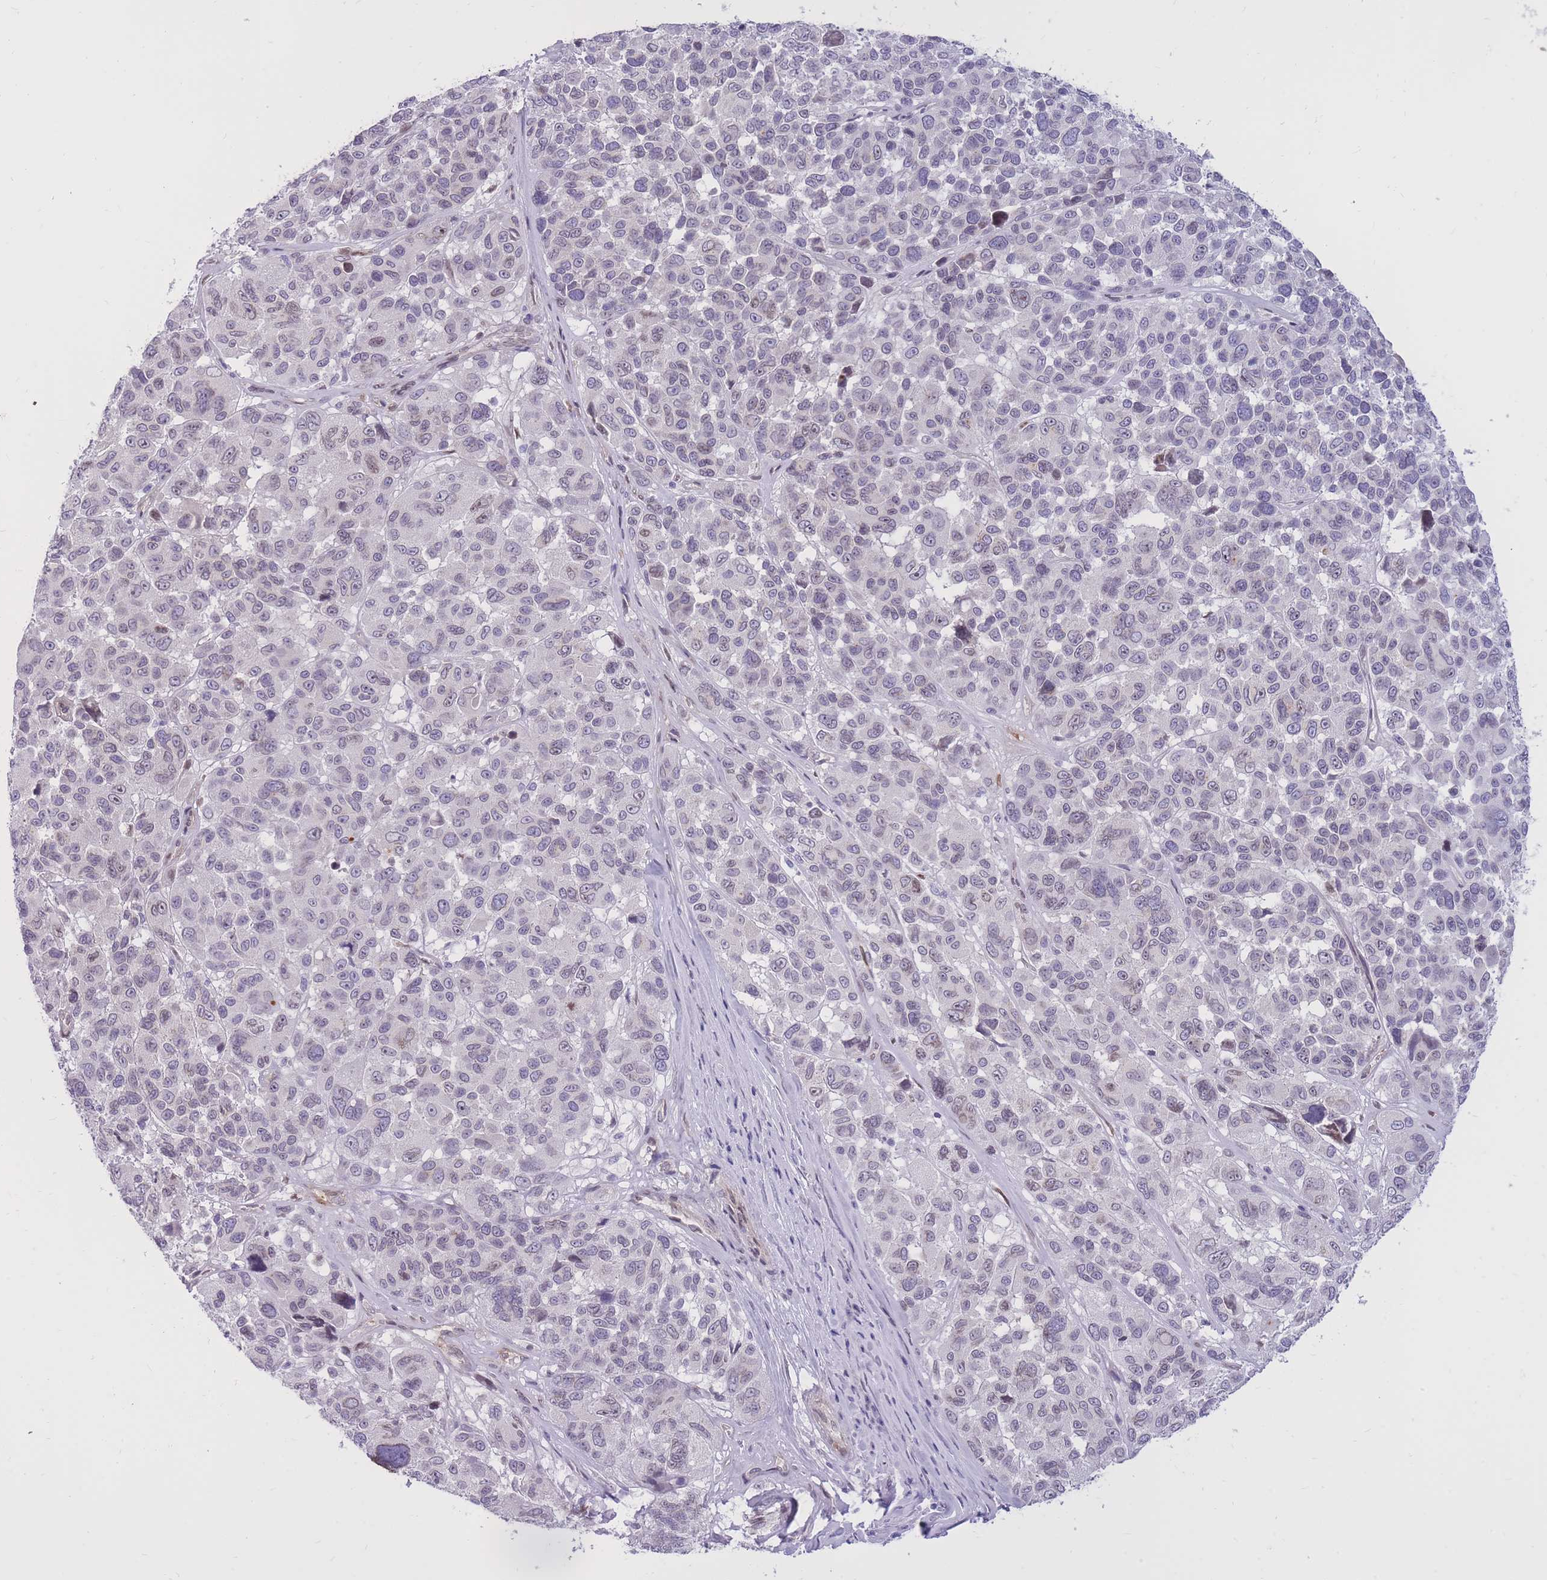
{"staining": {"intensity": "weak", "quantity": "25%-75%", "location": "nuclear"}, "tissue": "melanoma", "cell_type": "Tumor cells", "image_type": "cancer", "snomed": [{"axis": "morphology", "description": "Malignant melanoma, NOS"}, {"axis": "topography", "description": "Skin"}], "caption": "Melanoma stained with DAB (3,3'-diaminobenzidine) IHC shows low levels of weak nuclear staining in about 25%-75% of tumor cells.", "gene": "HOOK2", "patient": {"sex": "female", "age": 66}}